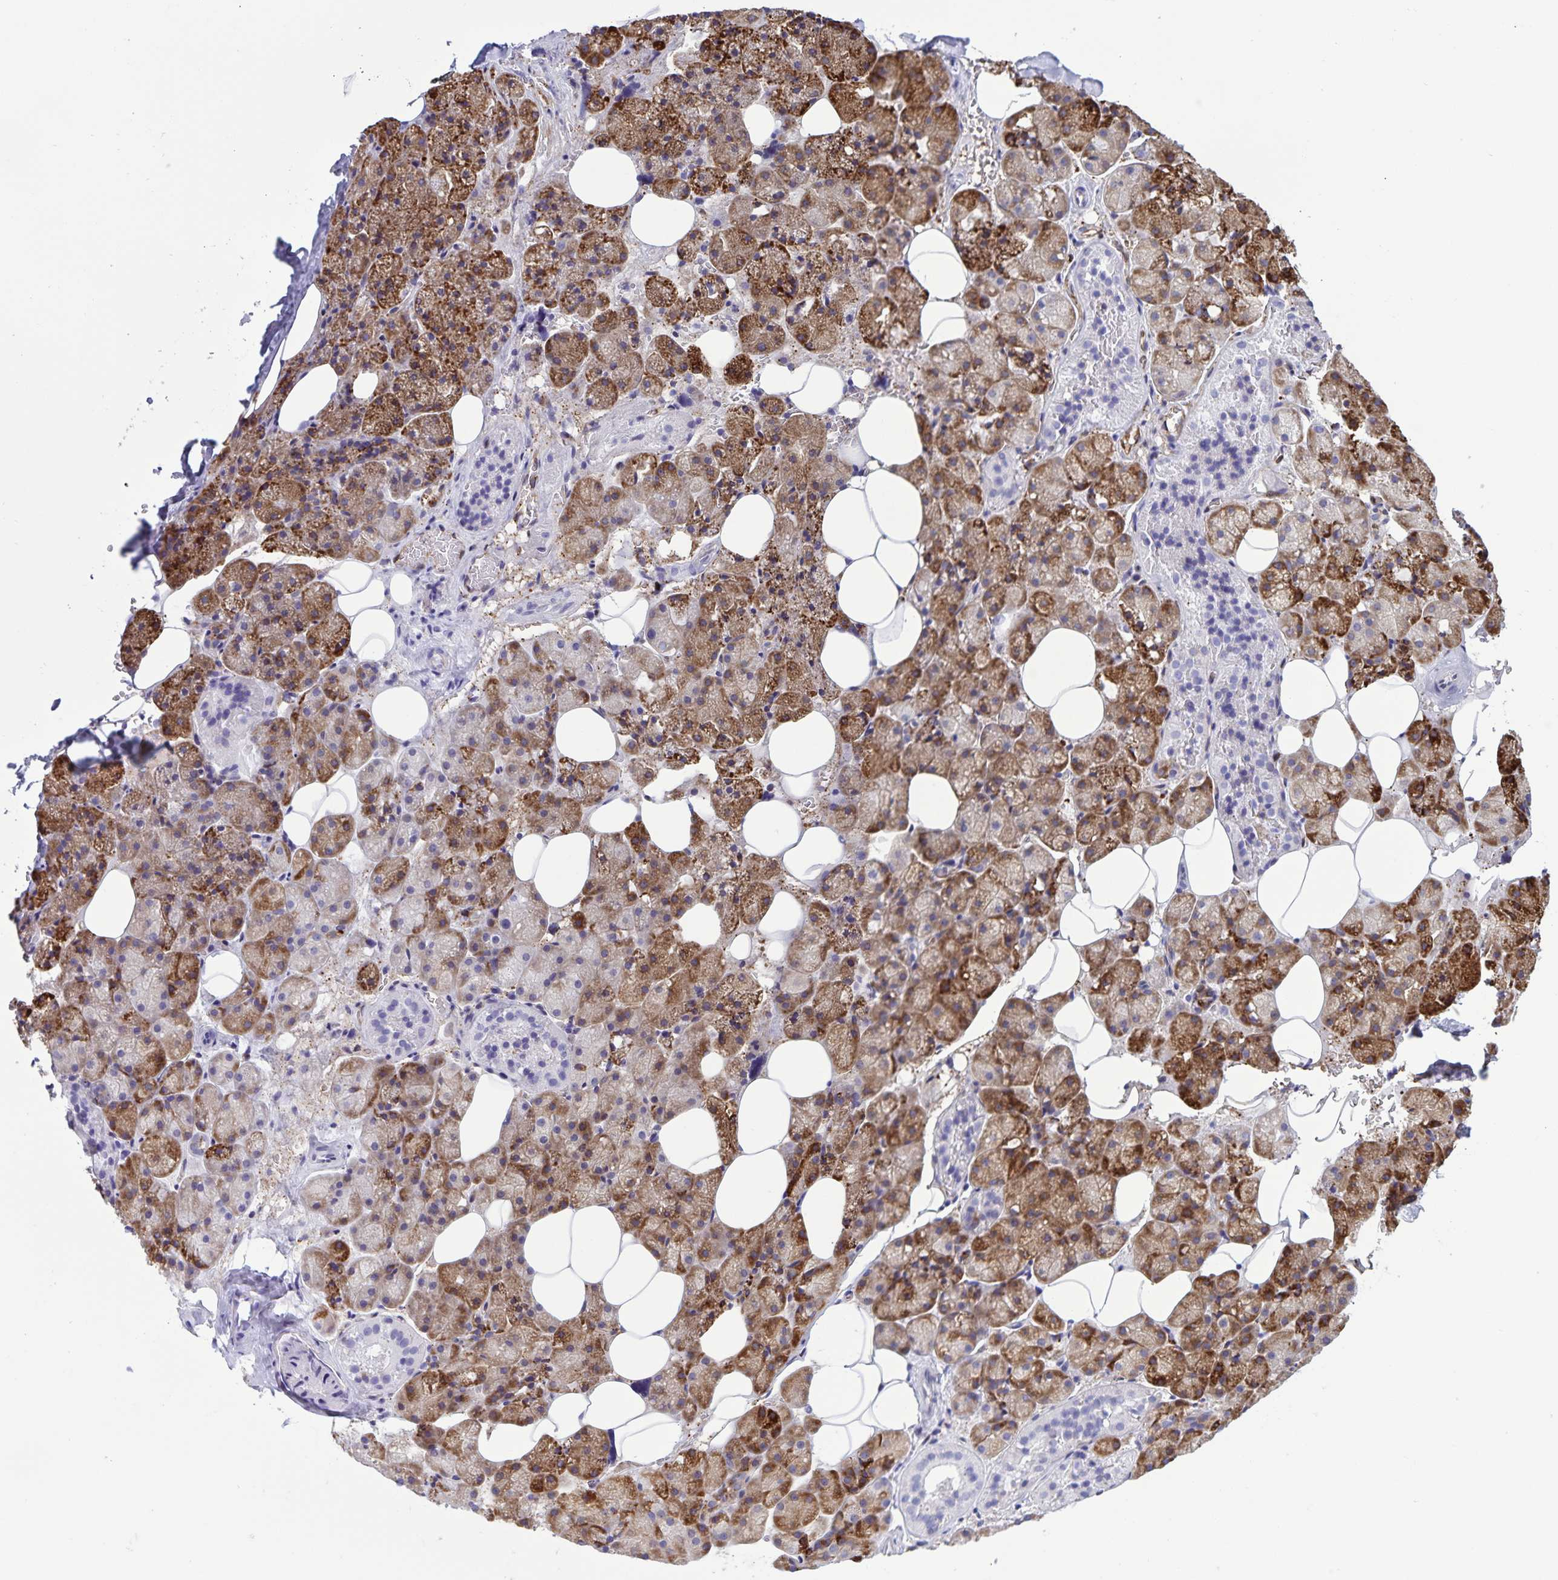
{"staining": {"intensity": "strong", "quantity": "25%-75%", "location": "cytoplasmic/membranous"}, "tissue": "salivary gland", "cell_type": "Glandular cells", "image_type": "normal", "snomed": [{"axis": "morphology", "description": "Normal tissue, NOS"}, {"axis": "topography", "description": "Salivary gland"}, {"axis": "topography", "description": "Peripheral nerve tissue"}], "caption": "Human salivary gland stained for a protein (brown) displays strong cytoplasmic/membranous positive staining in approximately 25%-75% of glandular cells.", "gene": "RCN1", "patient": {"sex": "male", "age": 38}}